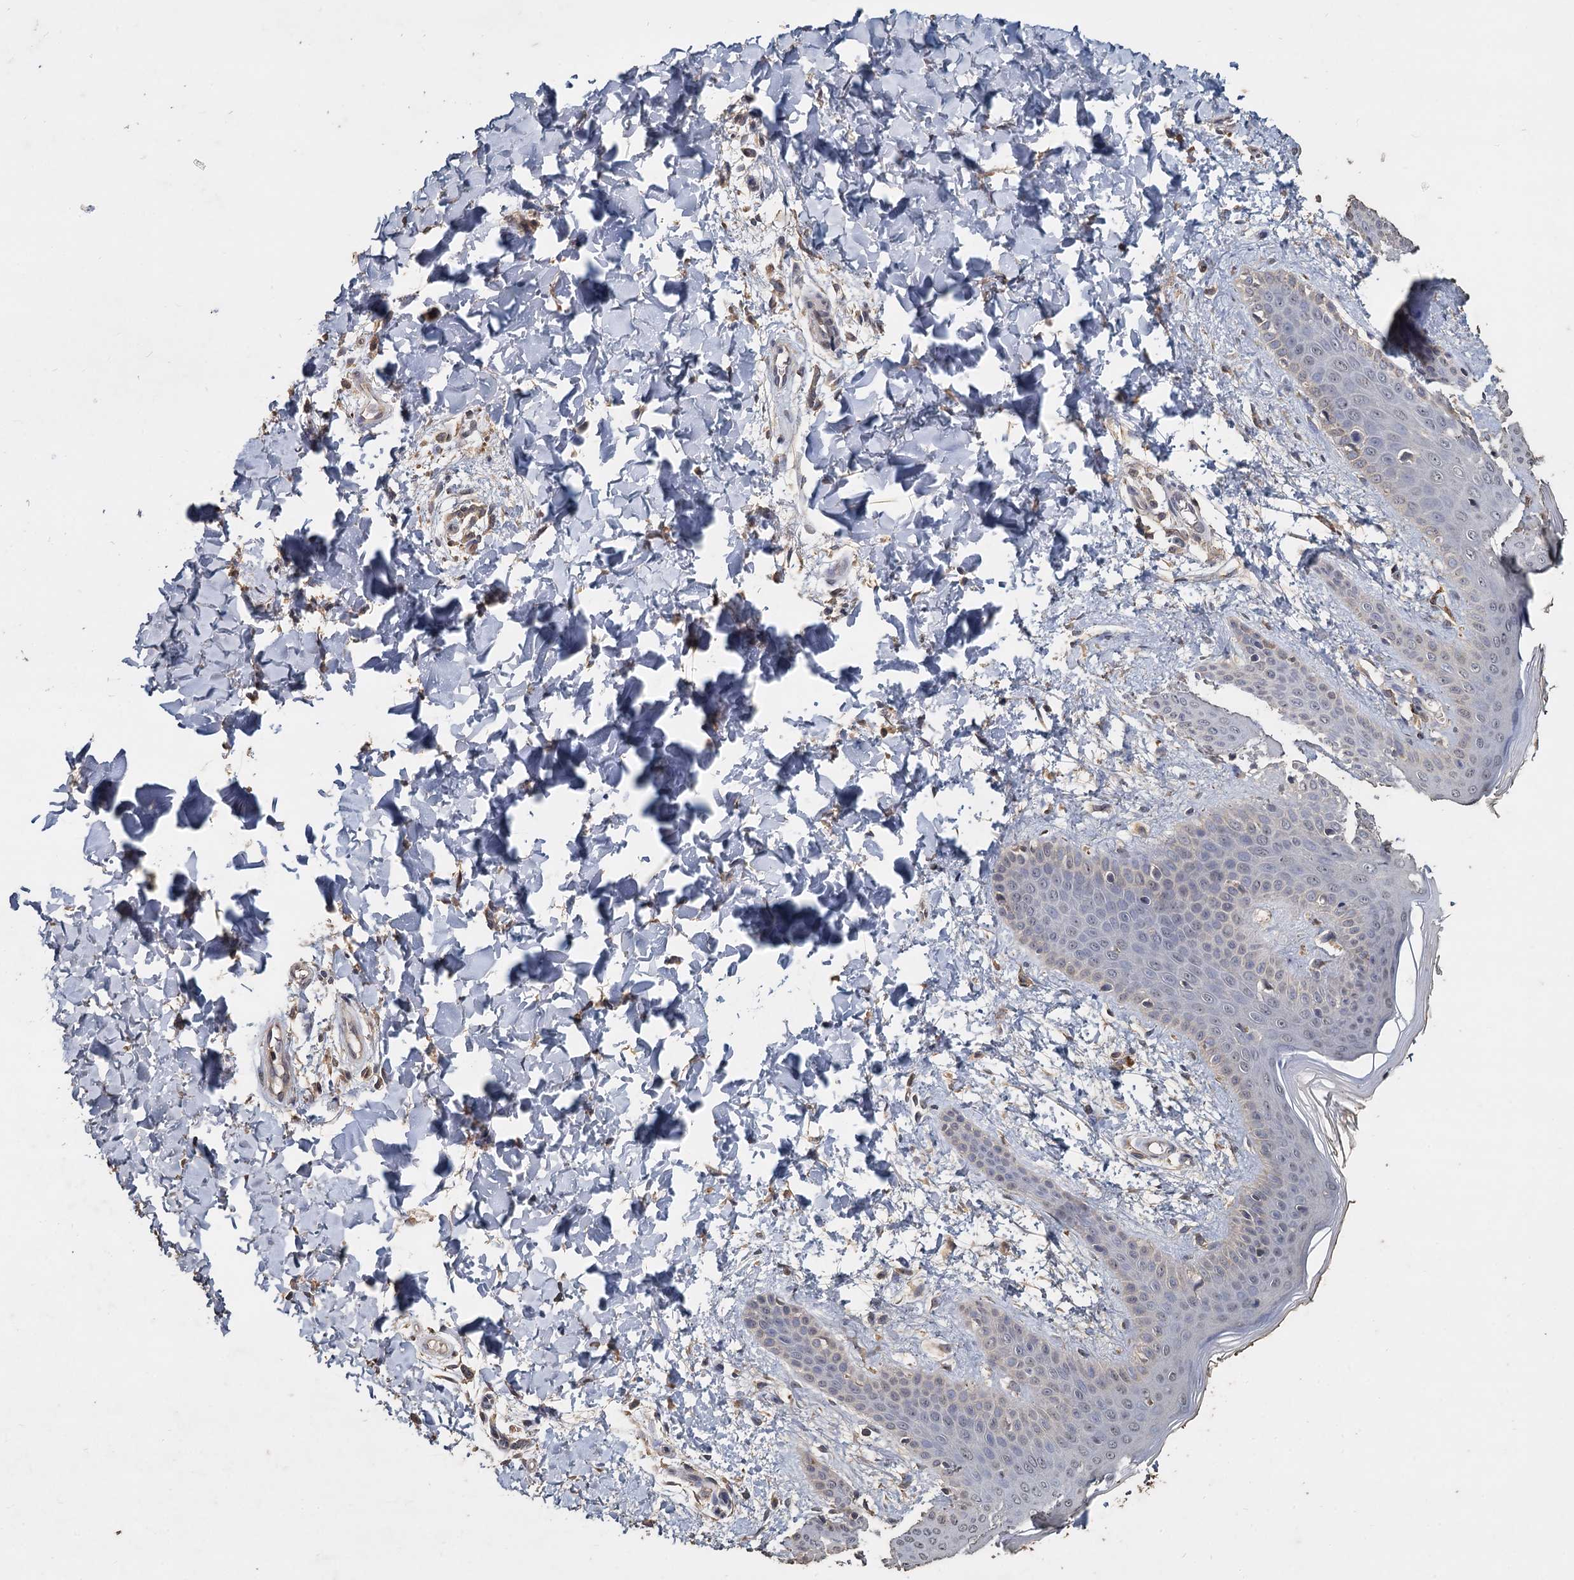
{"staining": {"intensity": "weak", "quantity": ">75%", "location": "cytoplasmic/membranous"}, "tissue": "skin", "cell_type": "Fibroblasts", "image_type": "normal", "snomed": [{"axis": "morphology", "description": "Normal tissue, NOS"}, {"axis": "topography", "description": "Skin"}], "caption": "IHC of benign human skin exhibits low levels of weak cytoplasmic/membranous staining in about >75% of fibroblasts. (IHC, brightfield microscopy, high magnification).", "gene": "CCDC61", "patient": {"sex": "male", "age": 36}}